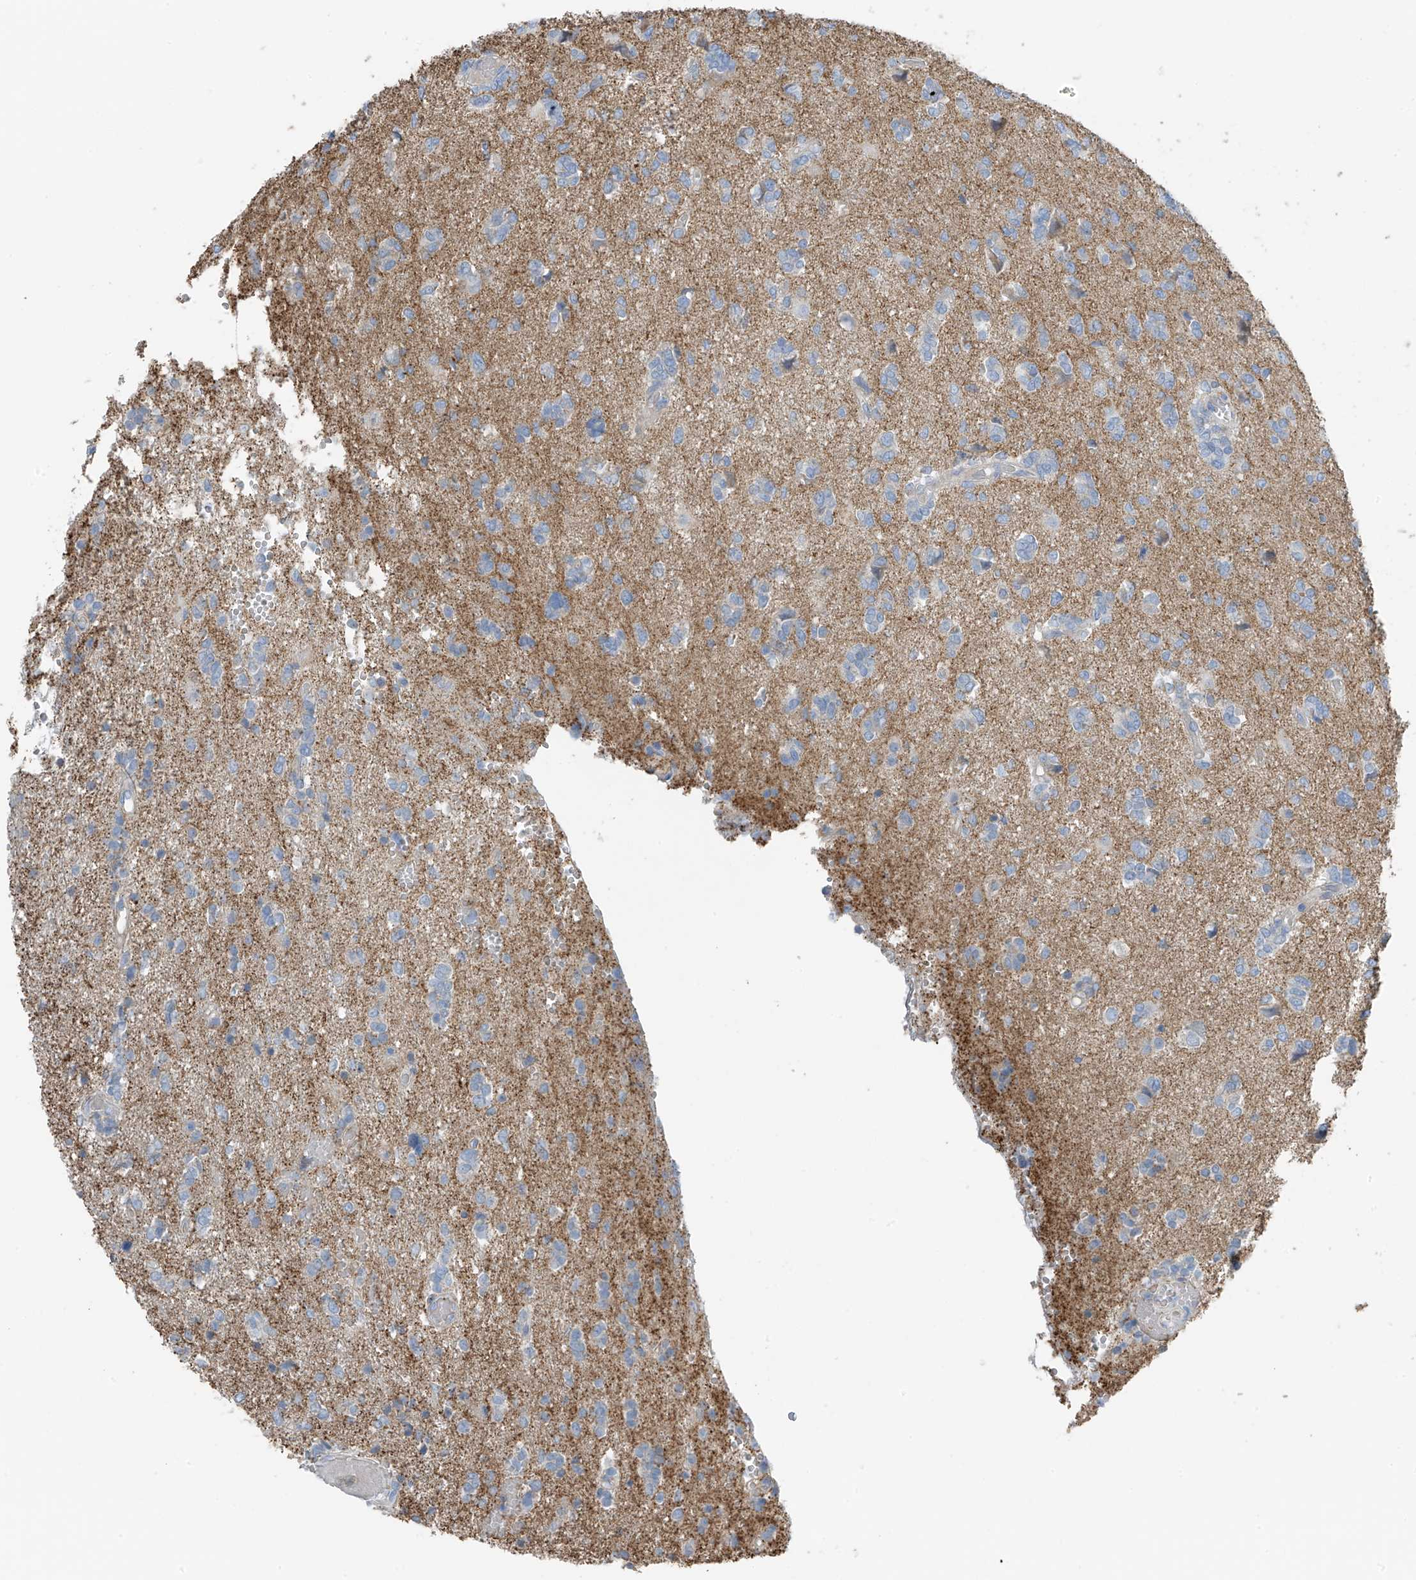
{"staining": {"intensity": "negative", "quantity": "none", "location": "none"}, "tissue": "glioma", "cell_type": "Tumor cells", "image_type": "cancer", "snomed": [{"axis": "morphology", "description": "Glioma, malignant, High grade"}, {"axis": "topography", "description": "Brain"}], "caption": "IHC micrograph of neoplastic tissue: human glioma stained with DAB (3,3'-diaminobenzidine) shows no significant protein staining in tumor cells.", "gene": "NALCN", "patient": {"sex": "female", "age": 59}}